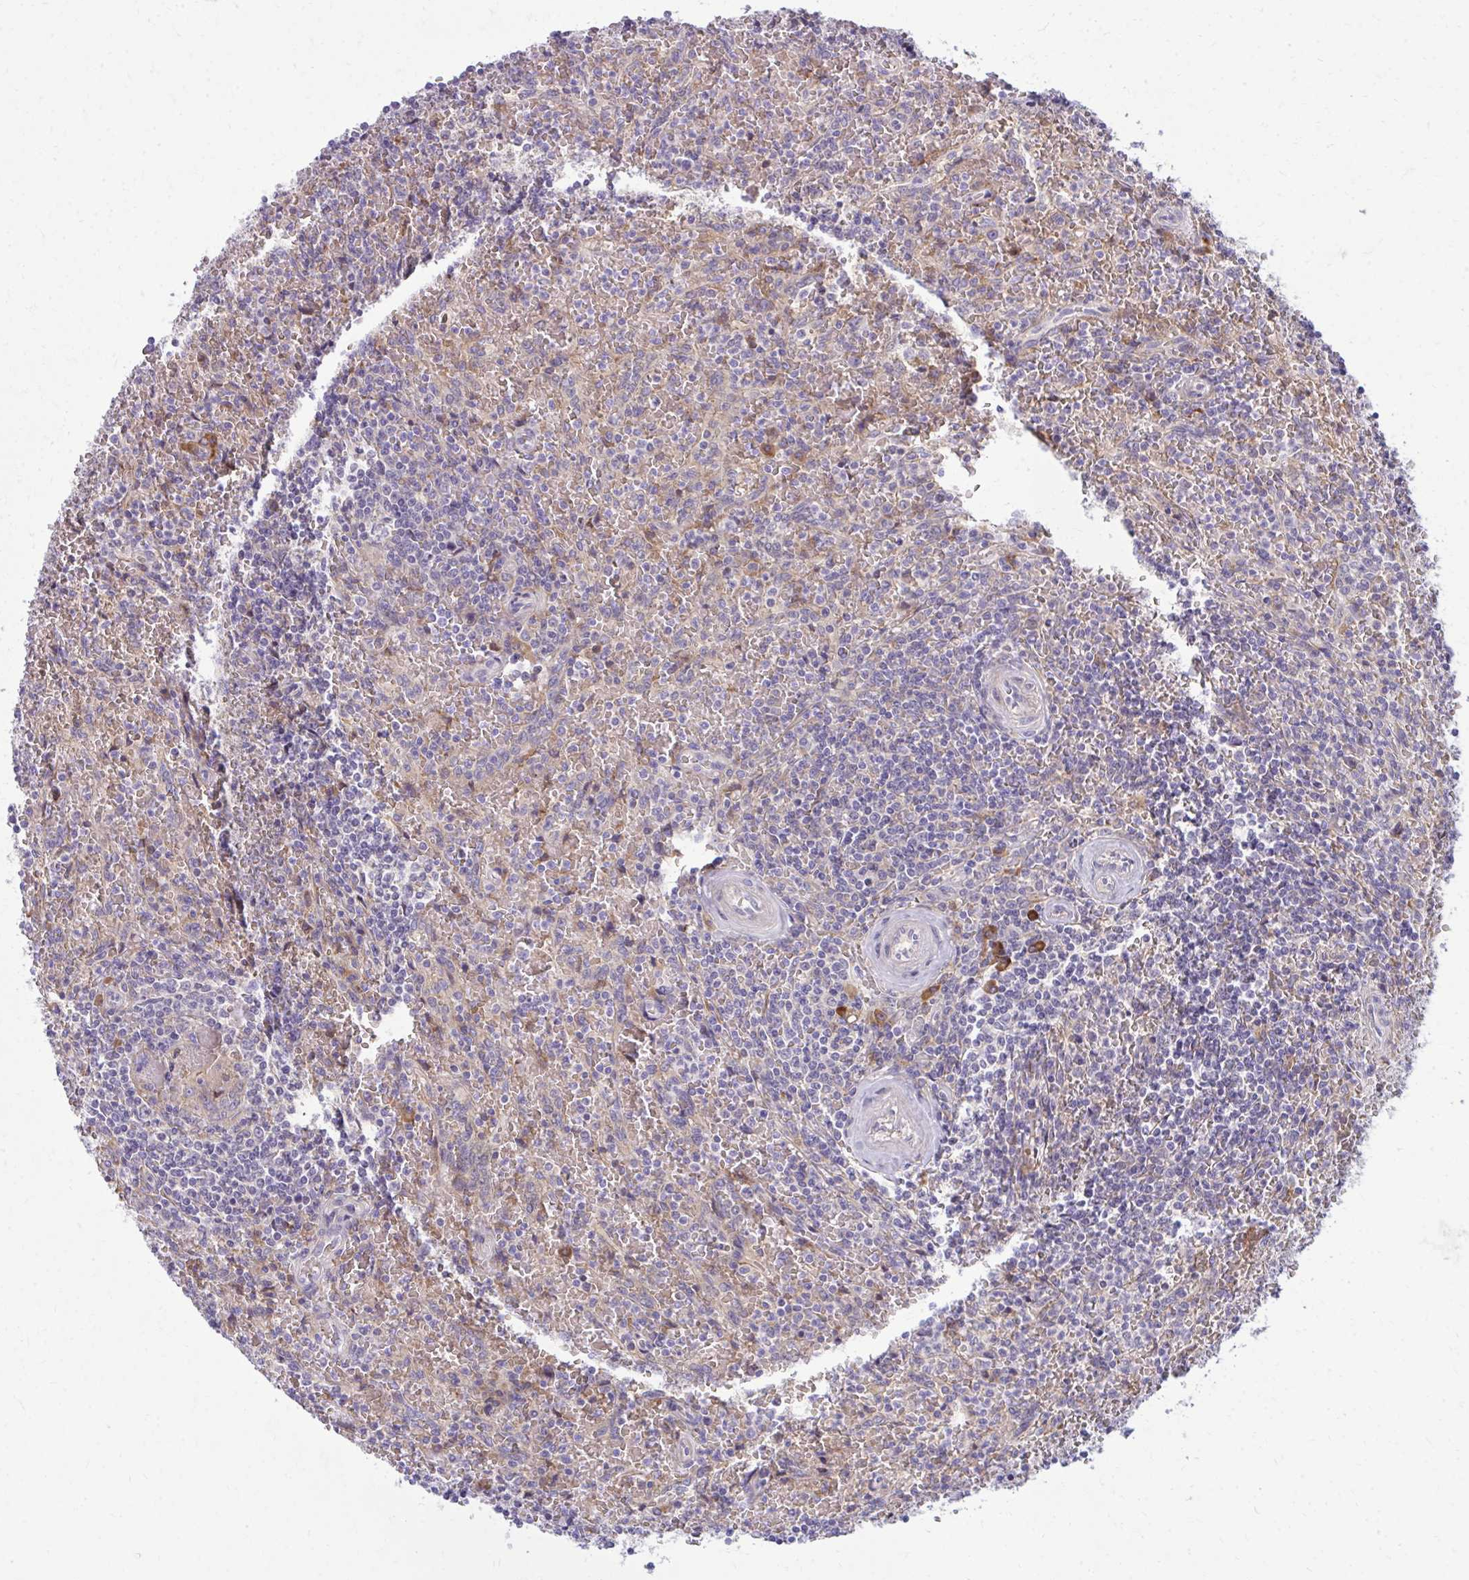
{"staining": {"intensity": "negative", "quantity": "none", "location": "none"}, "tissue": "lymphoma", "cell_type": "Tumor cells", "image_type": "cancer", "snomed": [{"axis": "morphology", "description": "Malignant lymphoma, non-Hodgkin's type, Low grade"}, {"axis": "topography", "description": "Spleen"}], "caption": "Tumor cells are negative for brown protein staining in lymphoma. Nuclei are stained in blue.", "gene": "CEMP1", "patient": {"sex": "female", "age": 64}}